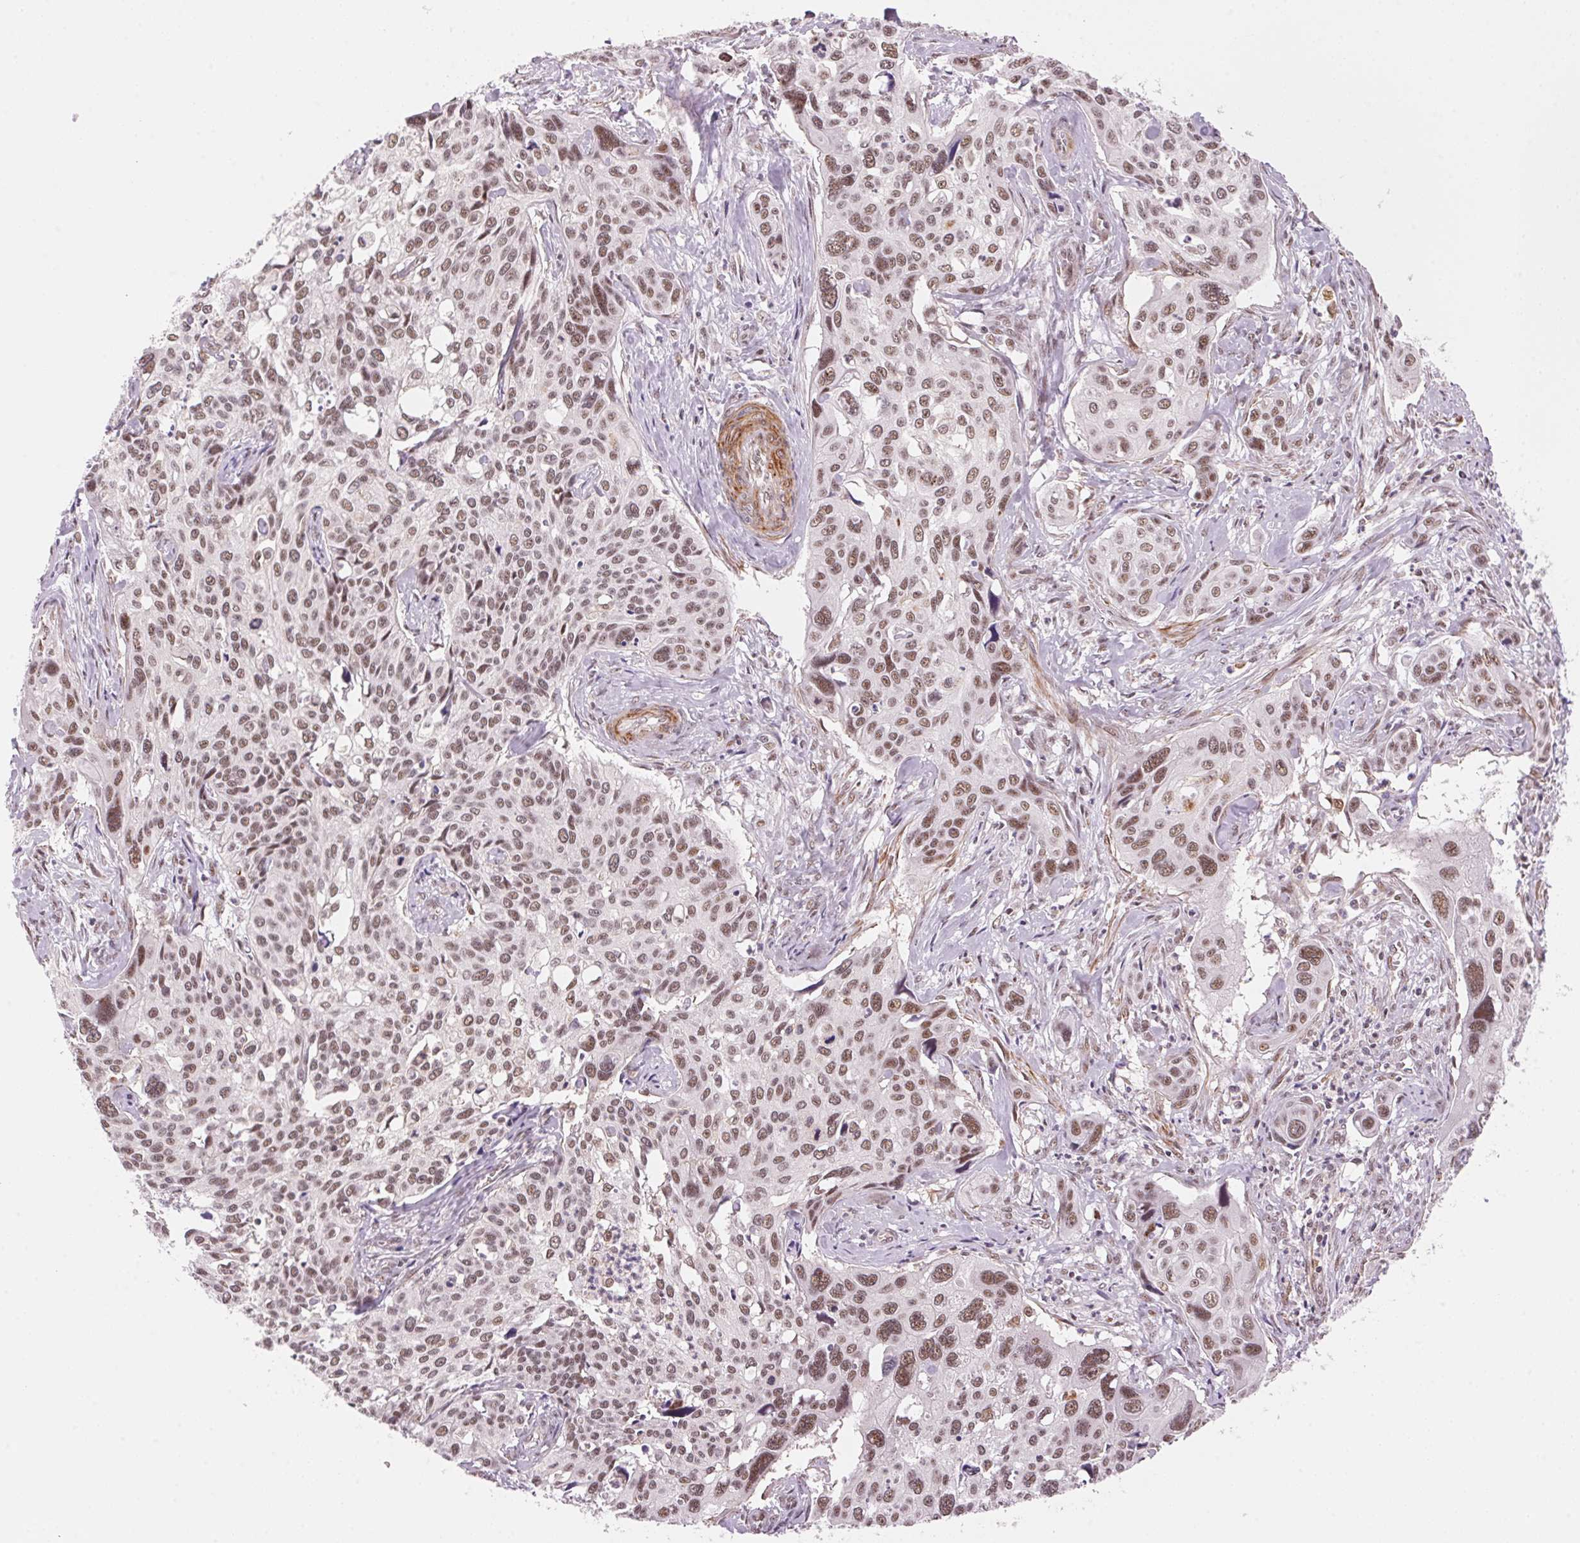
{"staining": {"intensity": "moderate", "quantity": ">75%", "location": "nuclear"}, "tissue": "cervical cancer", "cell_type": "Tumor cells", "image_type": "cancer", "snomed": [{"axis": "morphology", "description": "Squamous cell carcinoma, NOS"}, {"axis": "topography", "description": "Cervix"}], "caption": "Immunohistochemistry photomicrograph of neoplastic tissue: human cervical squamous cell carcinoma stained using immunohistochemistry (IHC) exhibits medium levels of moderate protein expression localized specifically in the nuclear of tumor cells, appearing as a nuclear brown color.", "gene": "HNRNPDL", "patient": {"sex": "female", "age": 31}}